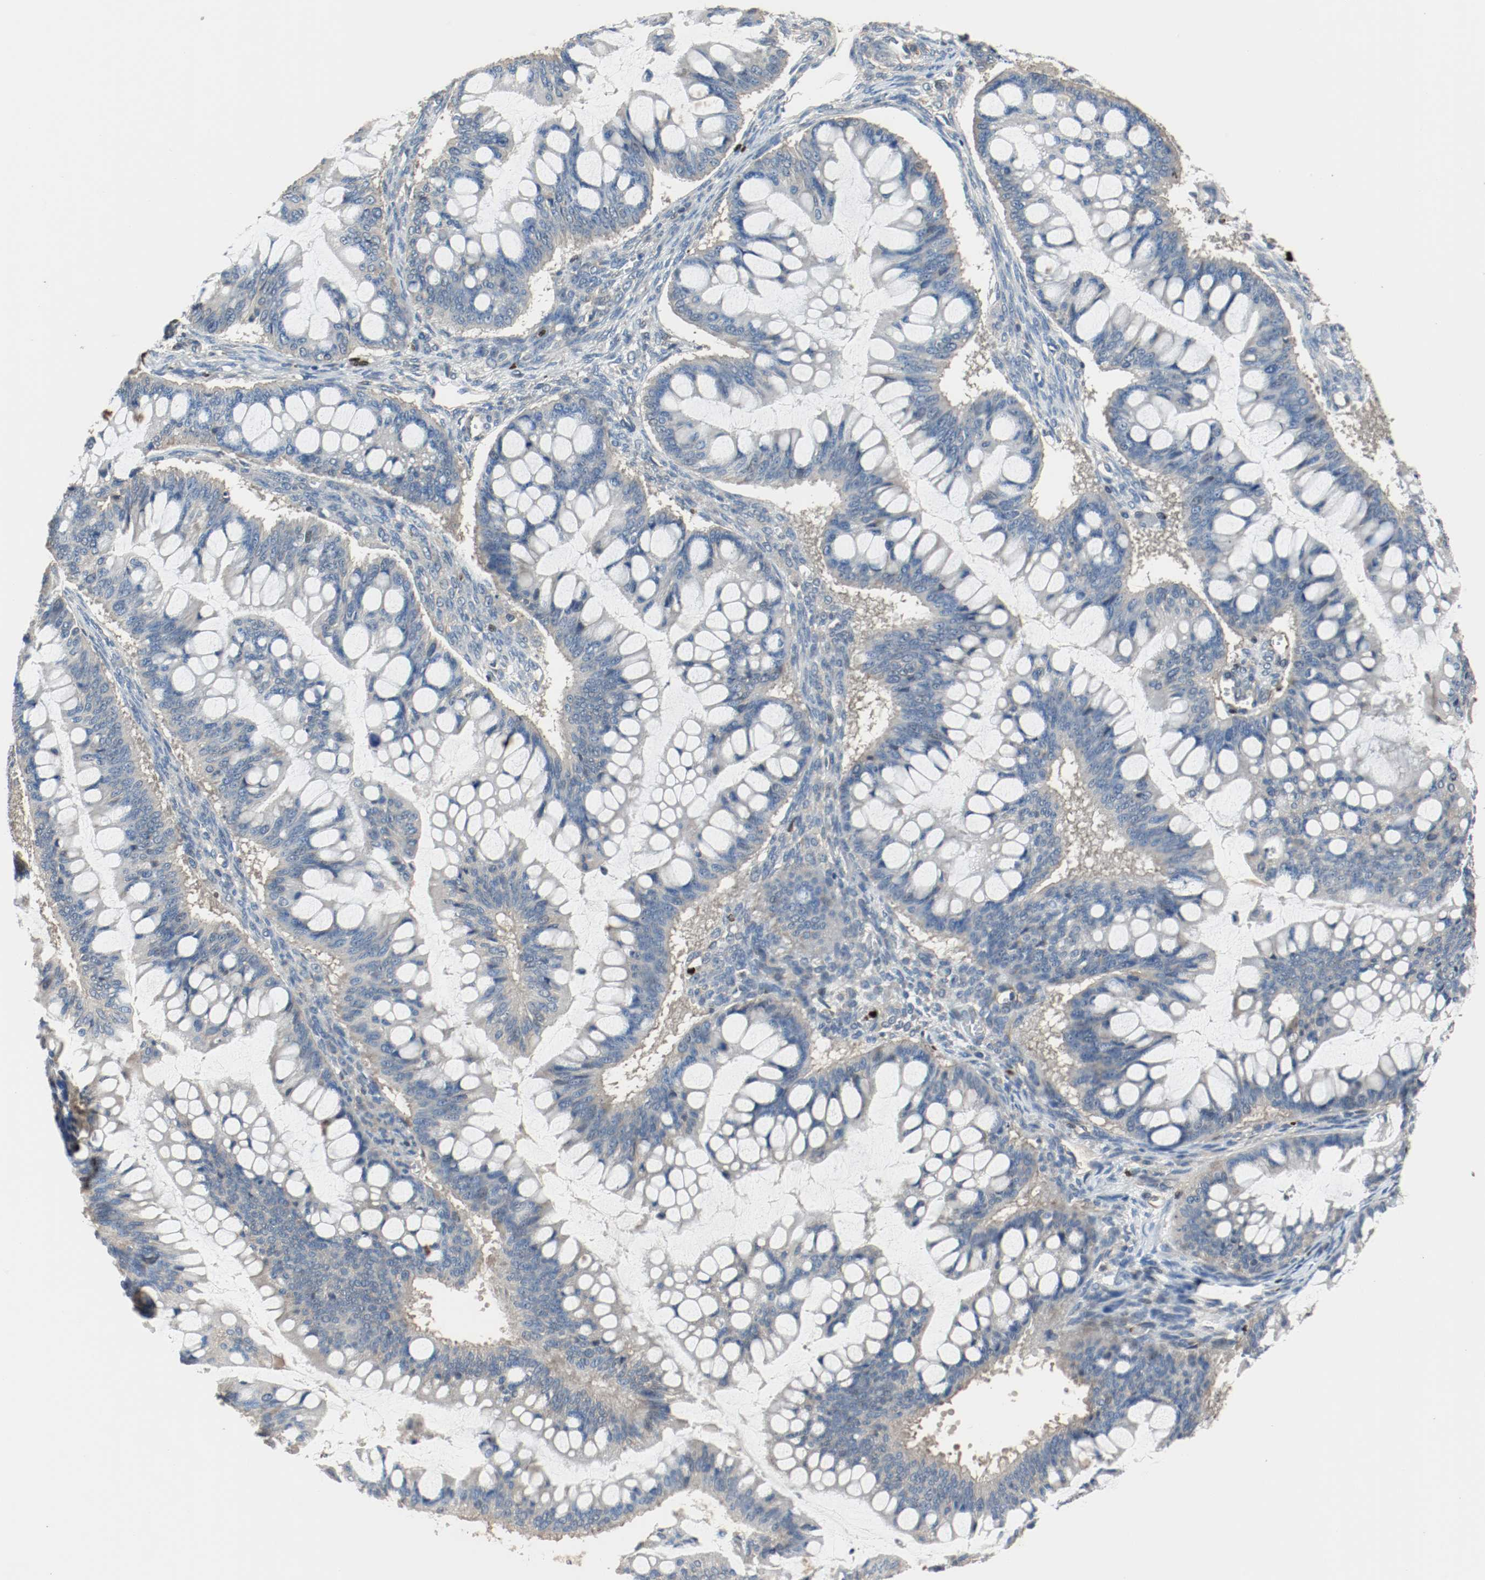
{"staining": {"intensity": "negative", "quantity": "none", "location": "none"}, "tissue": "ovarian cancer", "cell_type": "Tumor cells", "image_type": "cancer", "snomed": [{"axis": "morphology", "description": "Cystadenocarcinoma, mucinous, NOS"}, {"axis": "topography", "description": "Ovary"}], "caption": "This is an immunohistochemistry (IHC) image of mucinous cystadenocarcinoma (ovarian). There is no expression in tumor cells.", "gene": "BLK", "patient": {"sex": "female", "age": 73}}